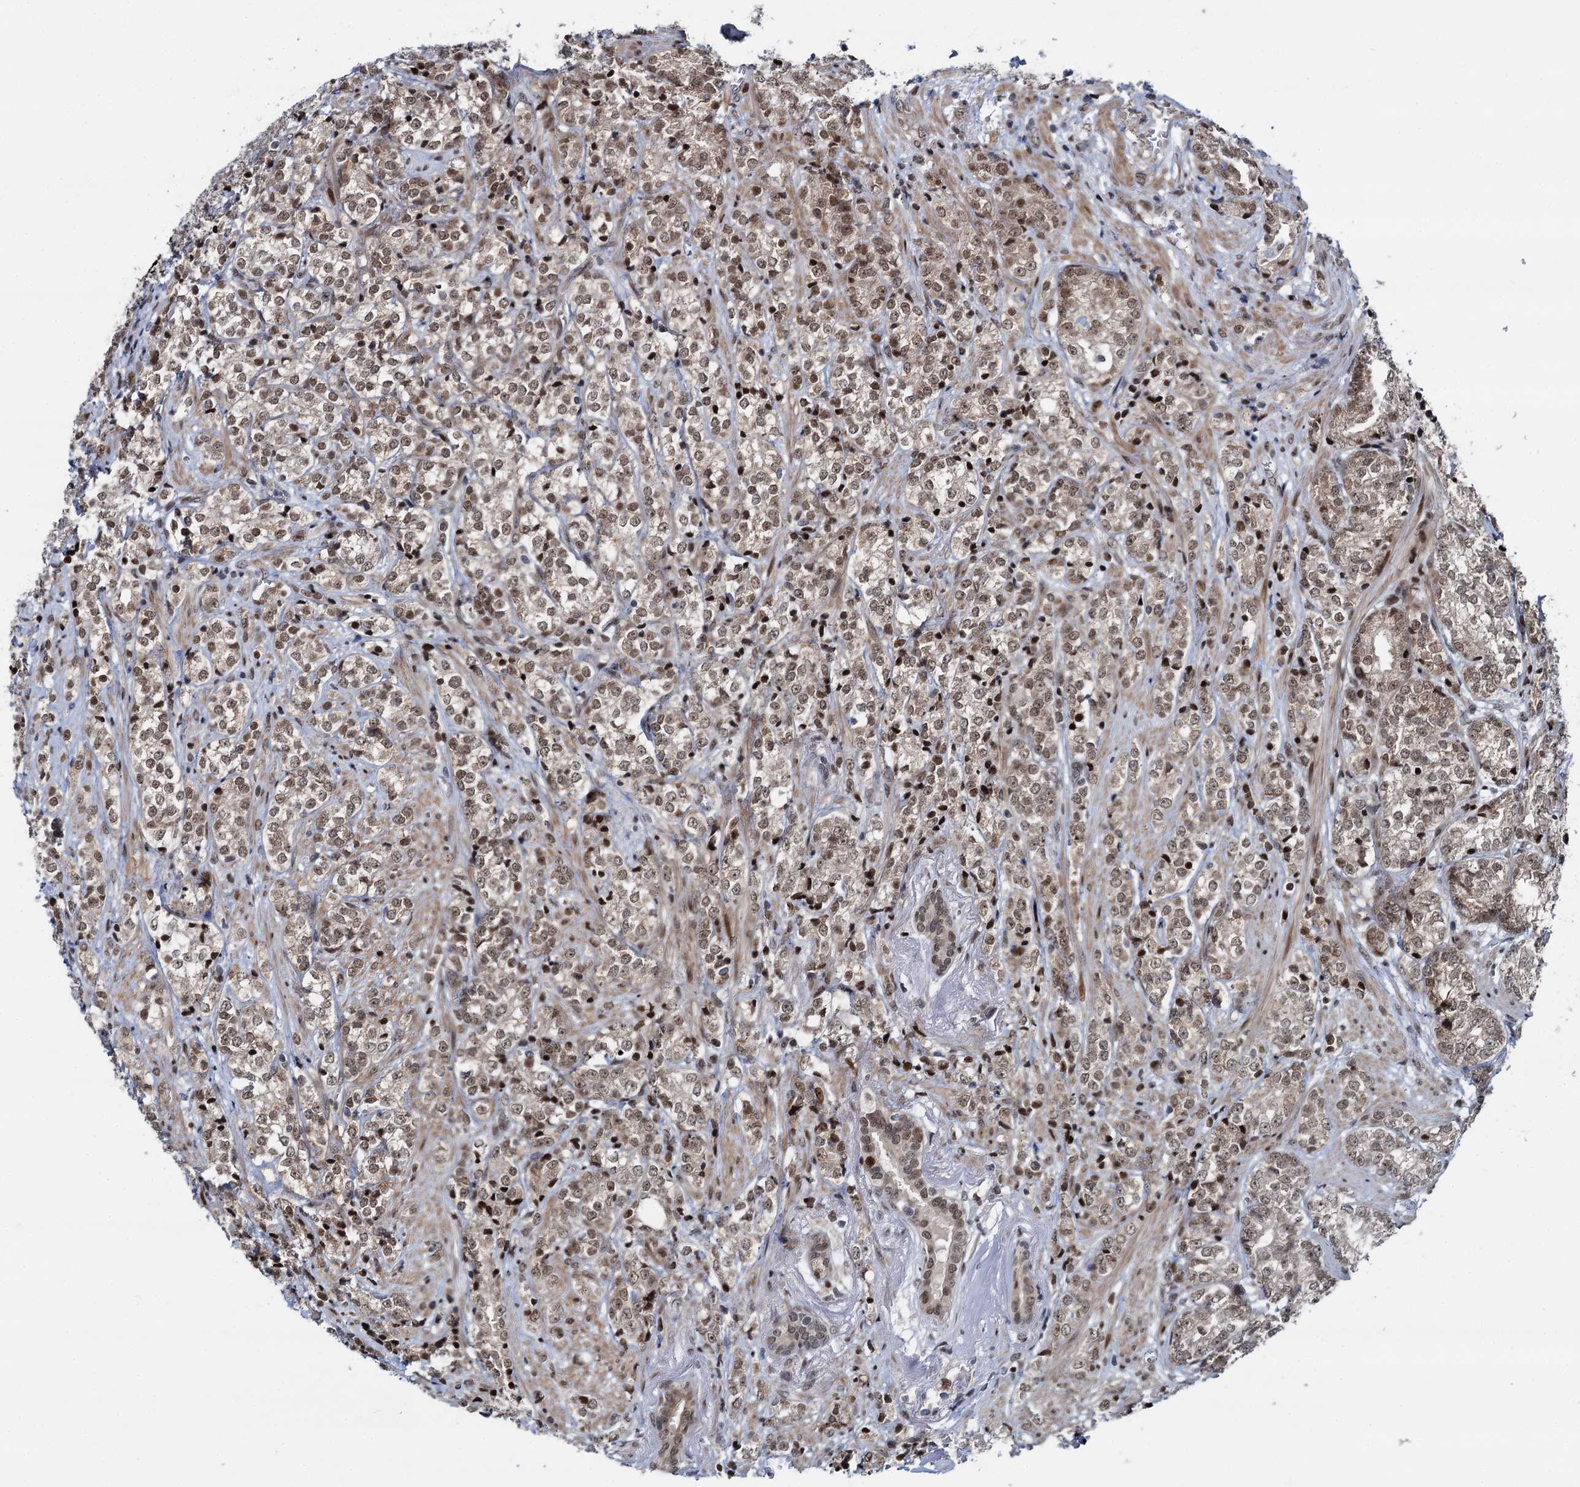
{"staining": {"intensity": "weak", "quantity": ">75%", "location": "nuclear"}, "tissue": "prostate cancer", "cell_type": "Tumor cells", "image_type": "cancer", "snomed": [{"axis": "morphology", "description": "Adenocarcinoma, High grade"}, {"axis": "topography", "description": "Prostate"}], "caption": "Human prostate cancer stained for a protein (brown) reveals weak nuclear positive positivity in approximately >75% of tumor cells.", "gene": "RUFY2", "patient": {"sex": "male", "age": 69}}